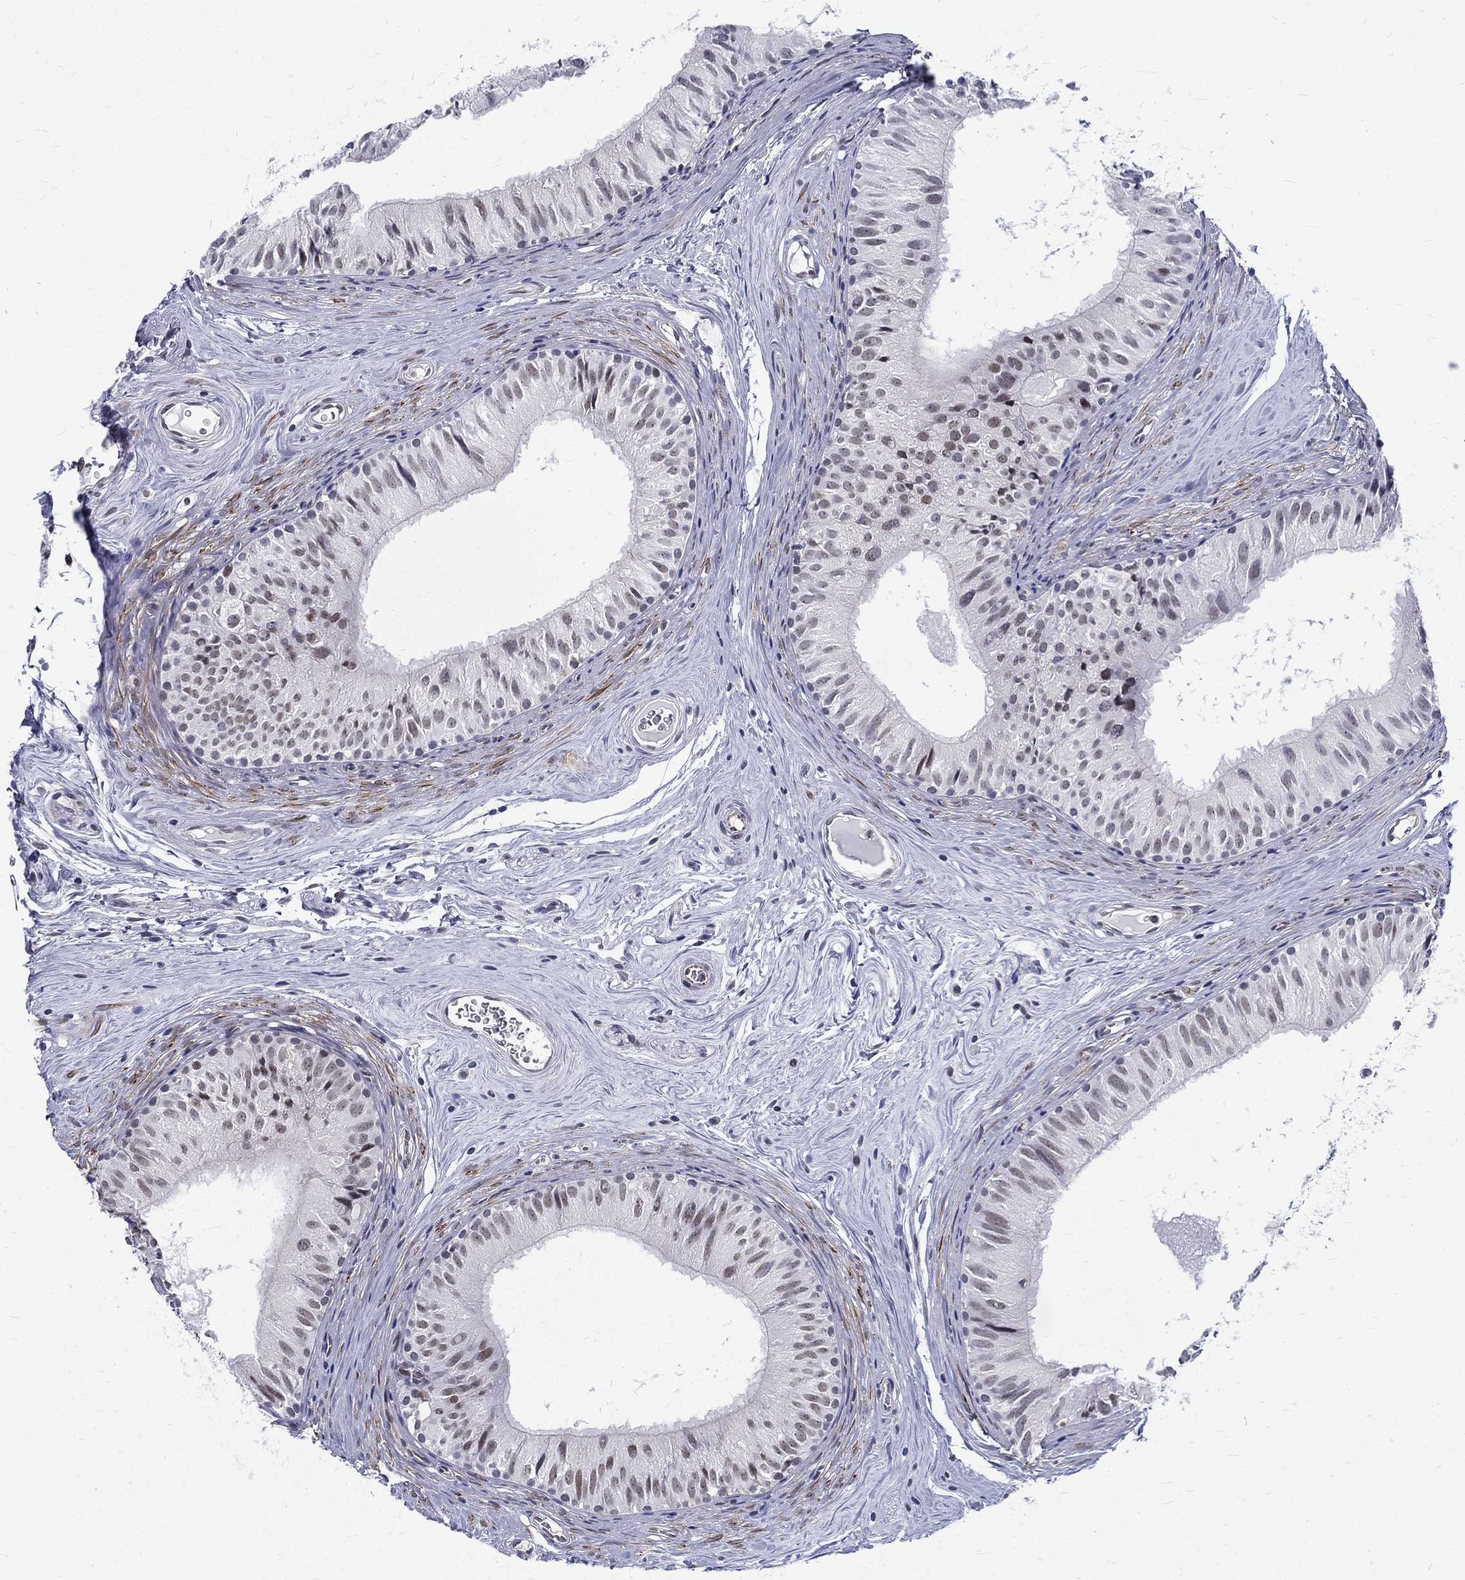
{"staining": {"intensity": "moderate", "quantity": "<25%", "location": "nuclear"}, "tissue": "epididymis", "cell_type": "Glandular cells", "image_type": "normal", "snomed": [{"axis": "morphology", "description": "Normal tissue, NOS"}, {"axis": "topography", "description": "Epididymis"}], "caption": "Approximately <25% of glandular cells in benign epididymis reveal moderate nuclear protein positivity as visualized by brown immunohistochemical staining.", "gene": "ST6GALNAC1", "patient": {"sex": "male", "age": 52}}